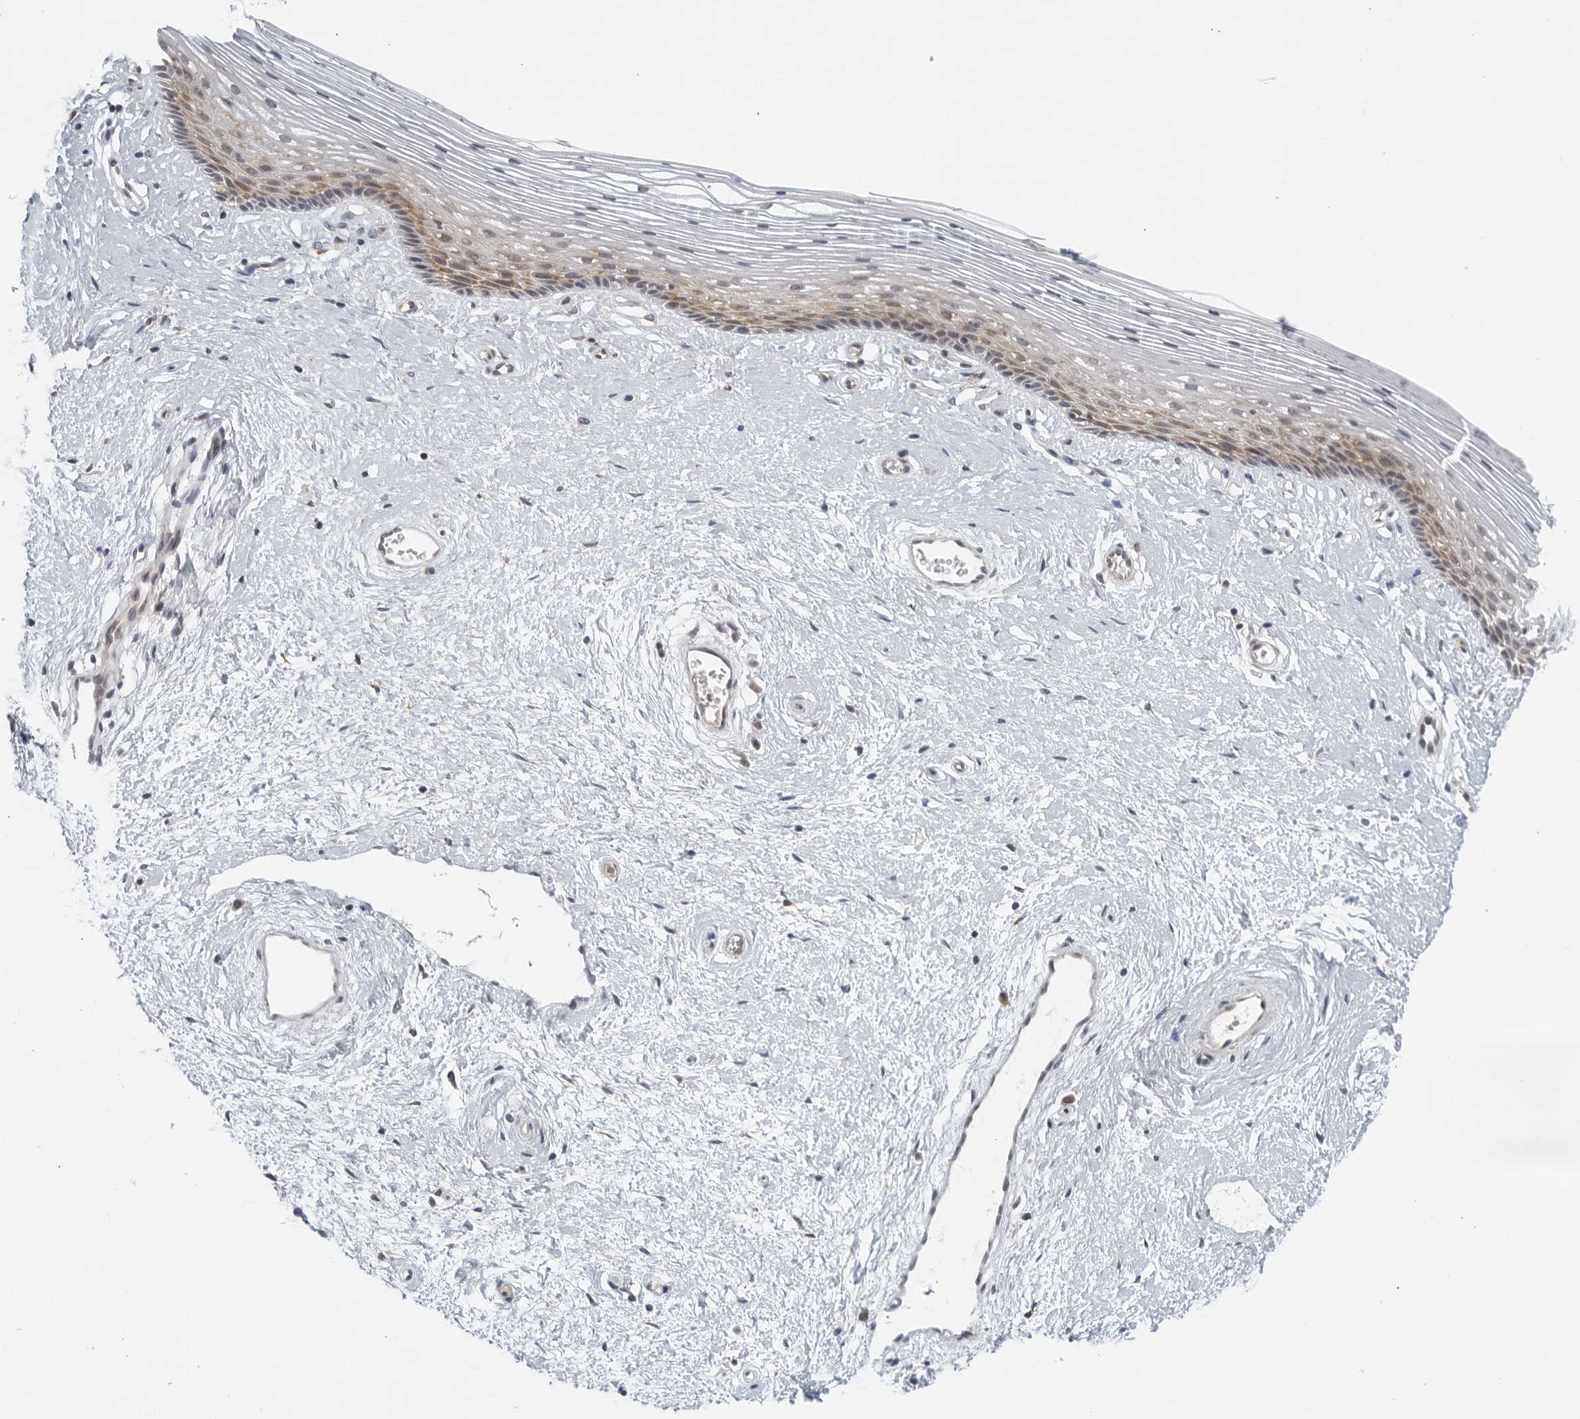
{"staining": {"intensity": "weak", "quantity": "25%-75%", "location": "cytoplasmic/membranous"}, "tissue": "vagina", "cell_type": "Squamous epithelial cells", "image_type": "normal", "snomed": [{"axis": "morphology", "description": "Normal tissue, NOS"}, {"axis": "topography", "description": "Vagina"}], "caption": "Immunohistochemistry (IHC) image of unremarkable vagina: human vagina stained using immunohistochemistry reveals low levels of weak protein expression localized specifically in the cytoplasmic/membranous of squamous epithelial cells, appearing as a cytoplasmic/membranous brown color.", "gene": "RC3H1", "patient": {"sex": "female", "age": 46}}